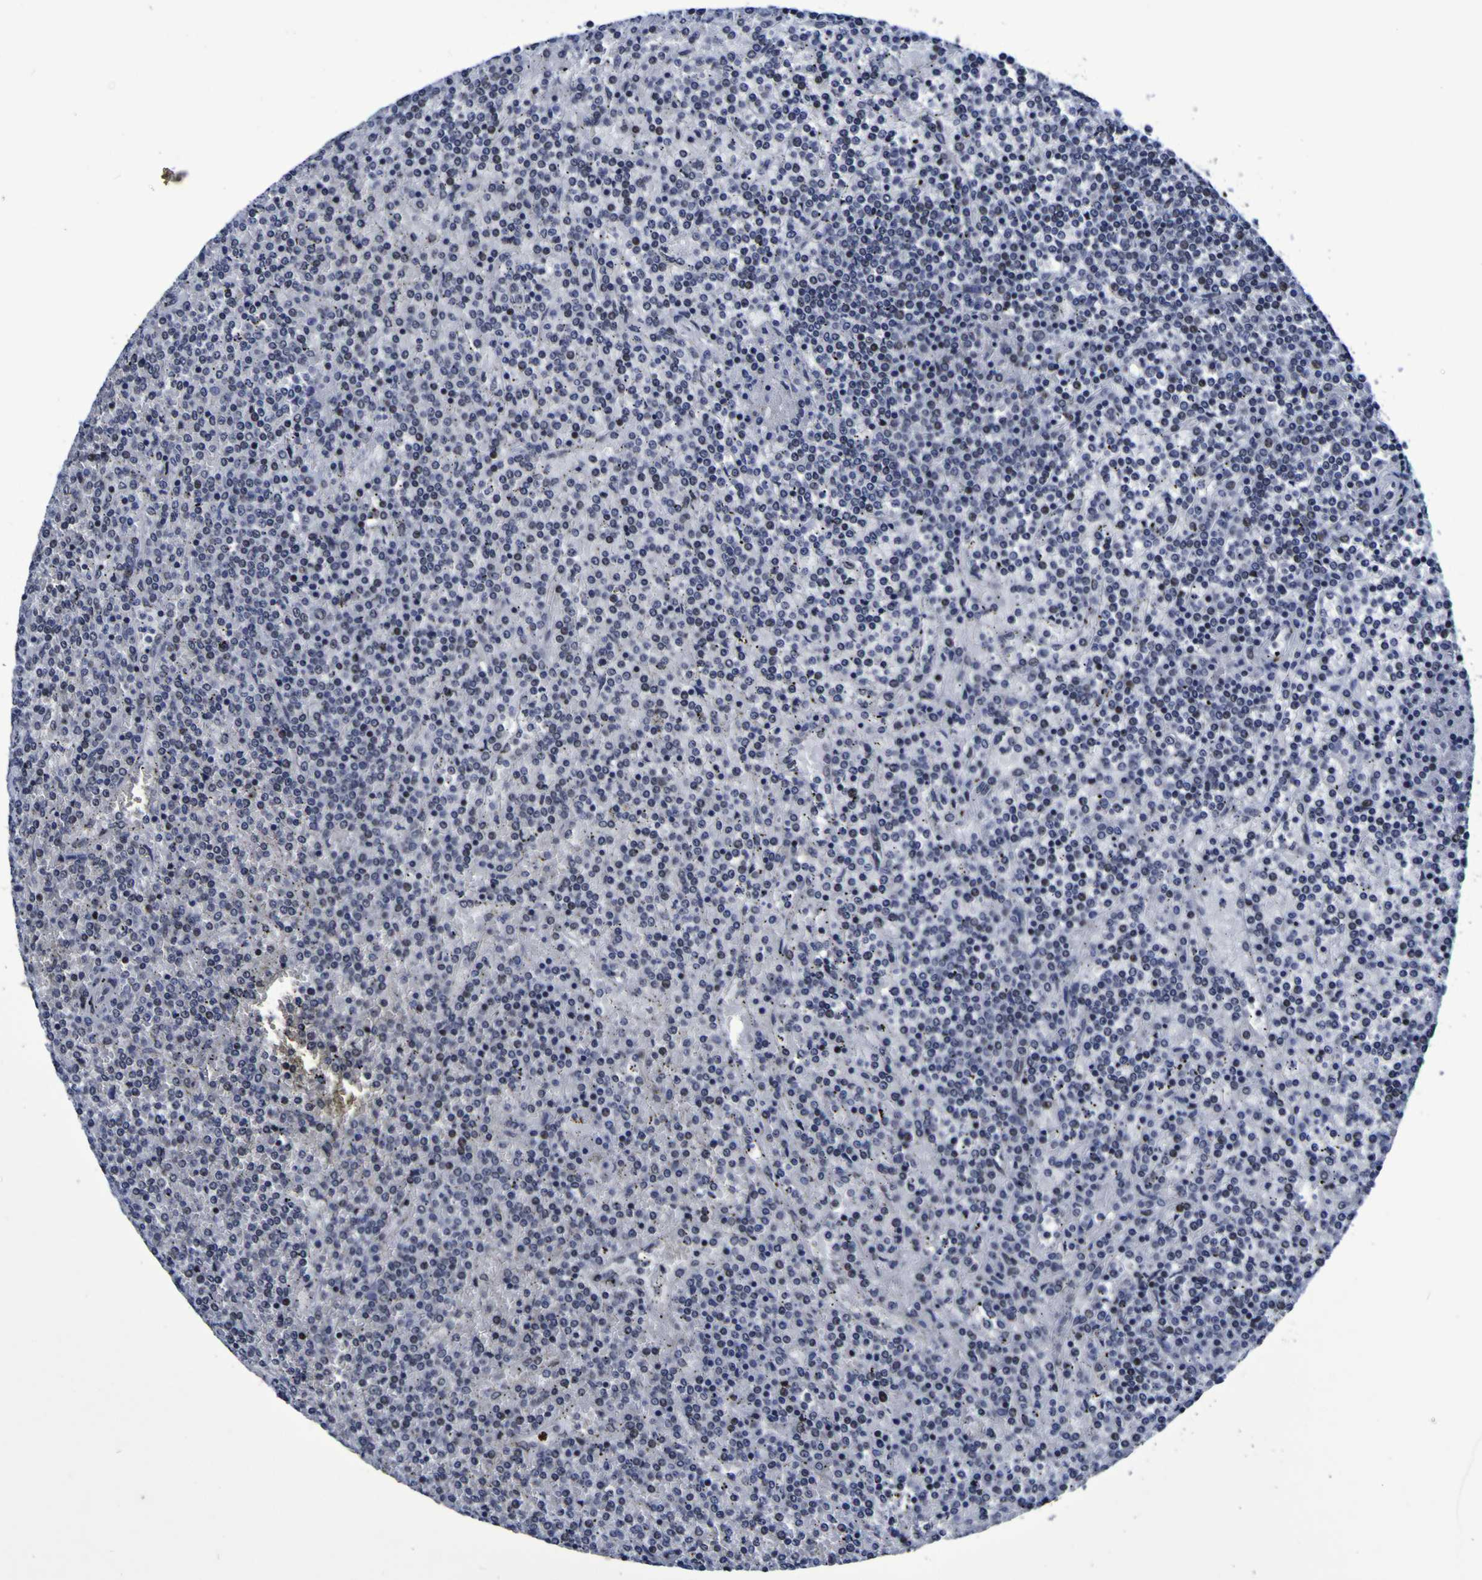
{"staining": {"intensity": "weak", "quantity": "<25%", "location": "nuclear"}, "tissue": "lymphoma", "cell_type": "Tumor cells", "image_type": "cancer", "snomed": [{"axis": "morphology", "description": "Malignant lymphoma, non-Hodgkin's type, Low grade"}, {"axis": "topography", "description": "Spleen"}], "caption": "Image shows no significant protein staining in tumor cells of lymphoma. Brightfield microscopy of immunohistochemistry stained with DAB (brown) and hematoxylin (blue), captured at high magnification.", "gene": "MBD3", "patient": {"sex": "female", "age": 19}}